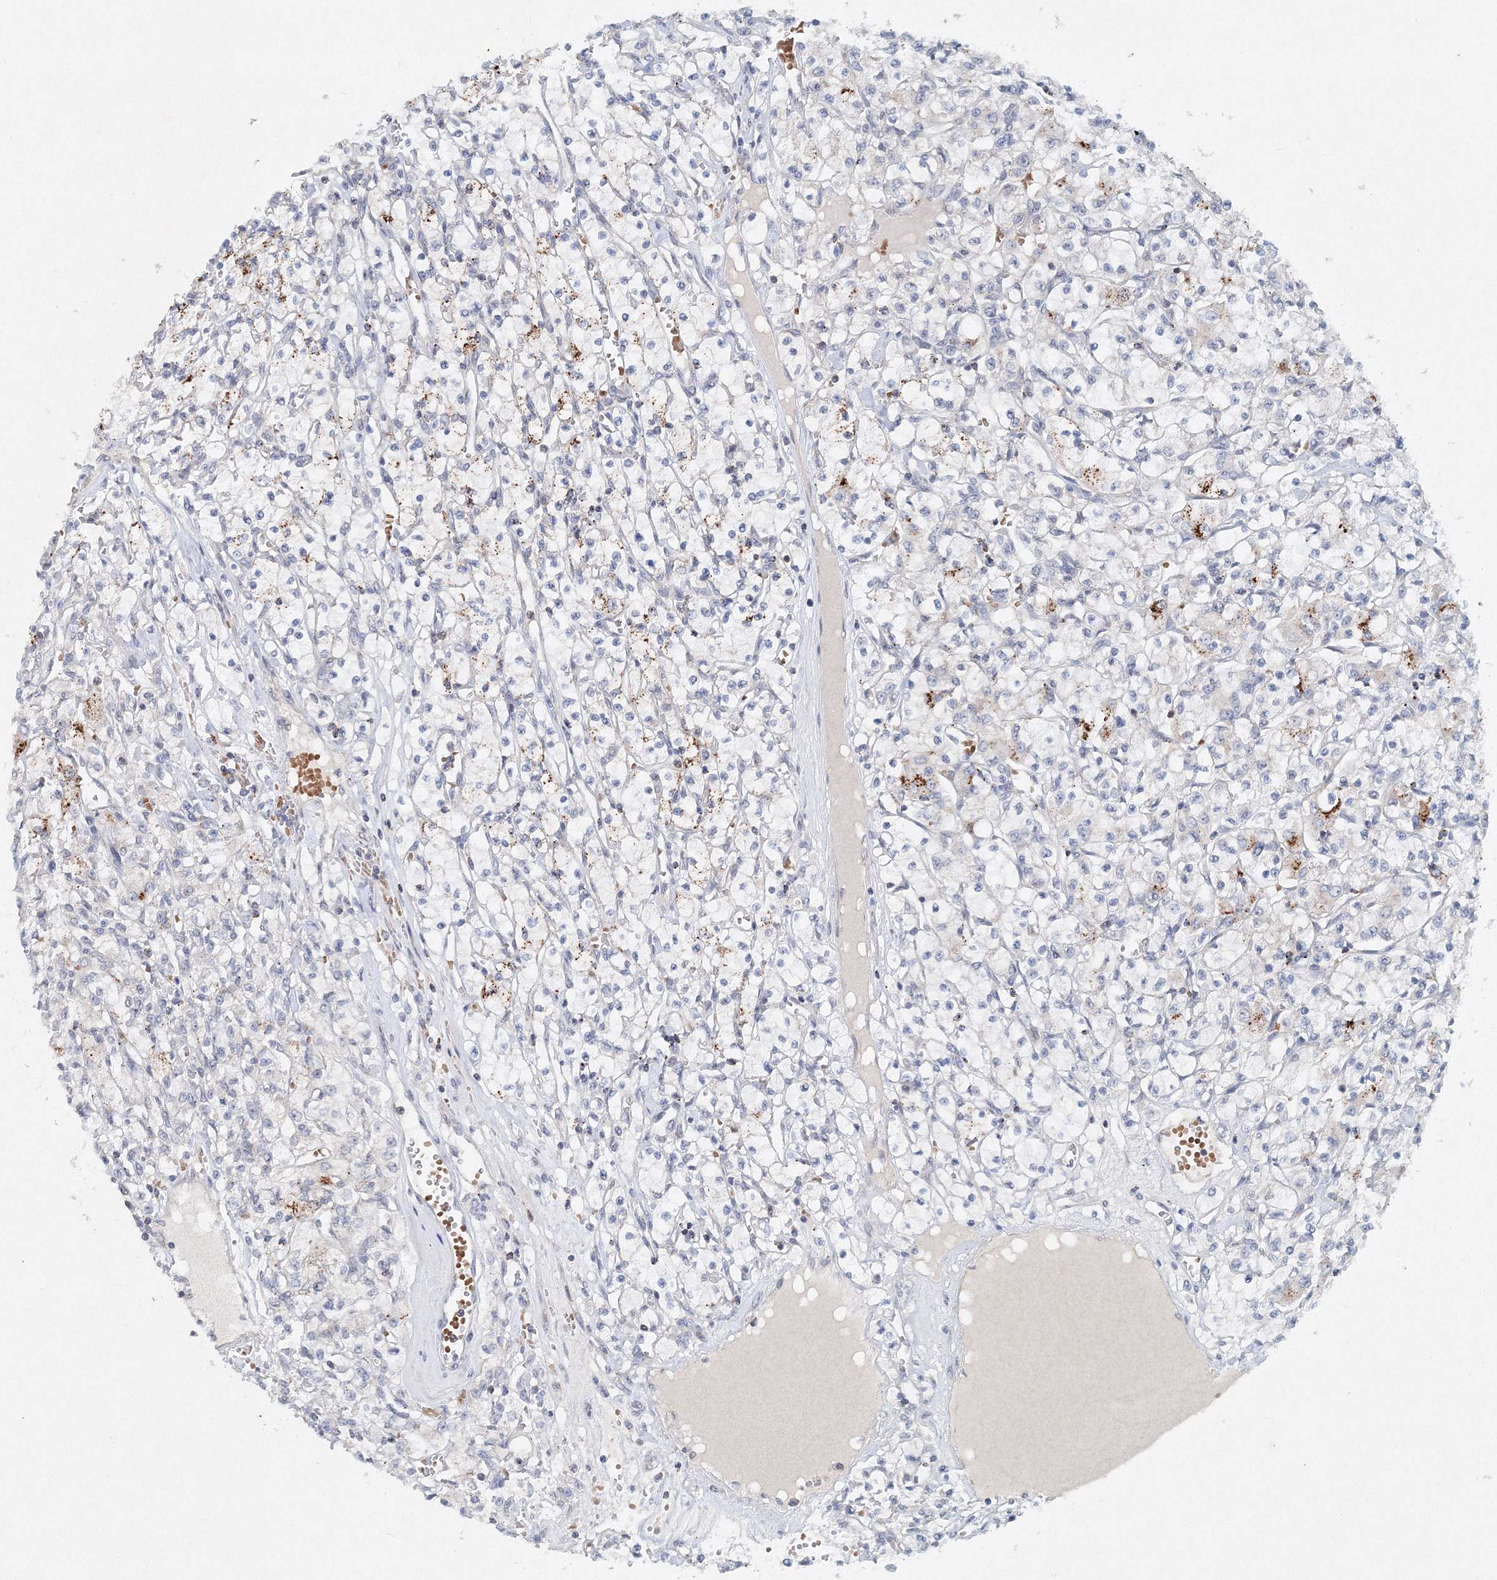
{"staining": {"intensity": "negative", "quantity": "none", "location": "none"}, "tissue": "renal cancer", "cell_type": "Tumor cells", "image_type": "cancer", "snomed": [{"axis": "morphology", "description": "Adenocarcinoma, NOS"}, {"axis": "topography", "description": "Kidney"}], "caption": "The immunohistochemistry (IHC) image has no significant positivity in tumor cells of renal adenocarcinoma tissue.", "gene": "SH3BP5", "patient": {"sex": "female", "age": 59}}